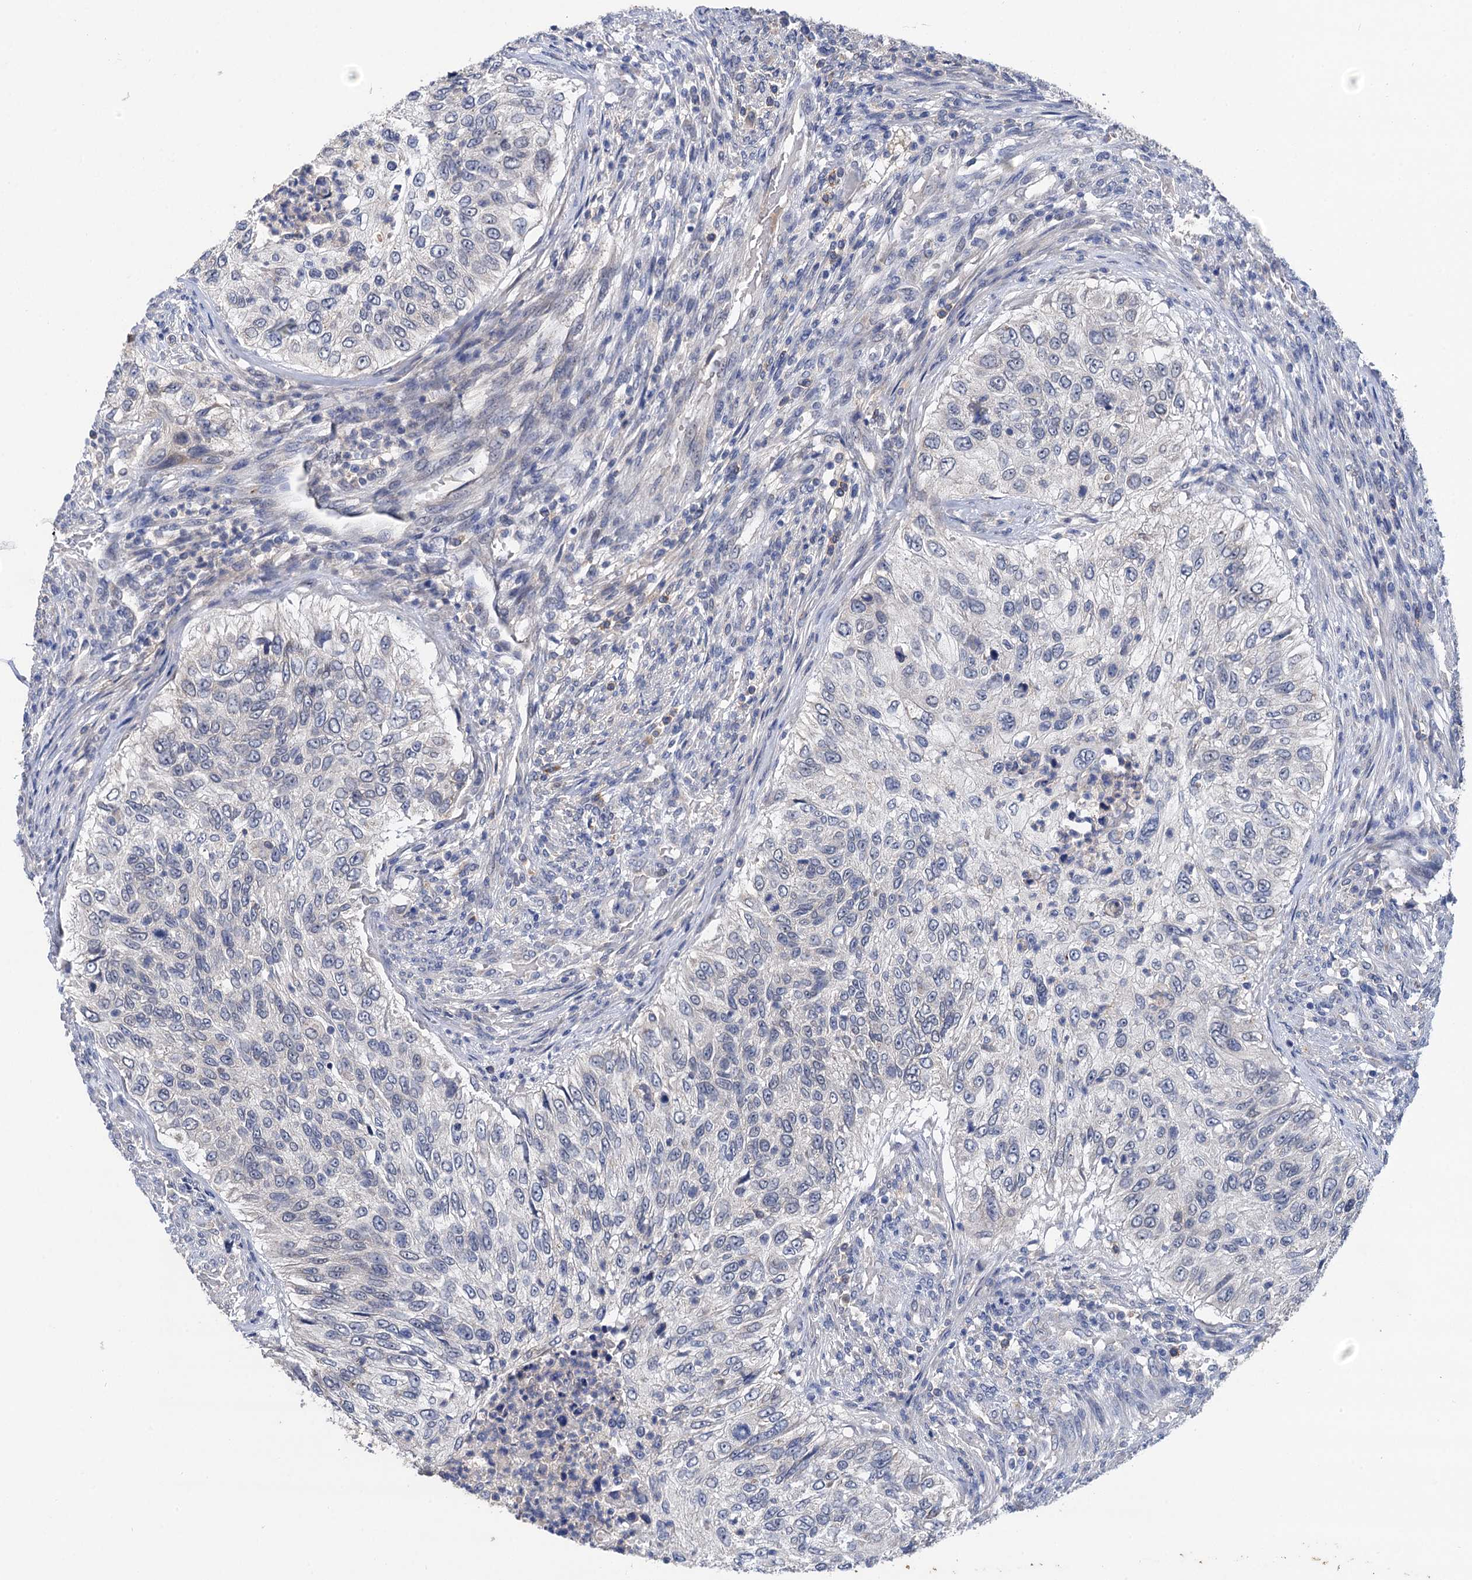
{"staining": {"intensity": "negative", "quantity": "none", "location": "none"}, "tissue": "urothelial cancer", "cell_type": "Tumor cells", "image_type": "cancer", "snomed": [{"axis": "morphology", "description": "Urothelial carcinoma, High grade"}, {"axis": "topography", "description": "Urinary bladder"}], "caption": "The IHC image has no significant staining in tumor cells of urothelial cancer tissue.", "gene": "TMEM39B", "patient": {"sex": "female", "age": 60}}